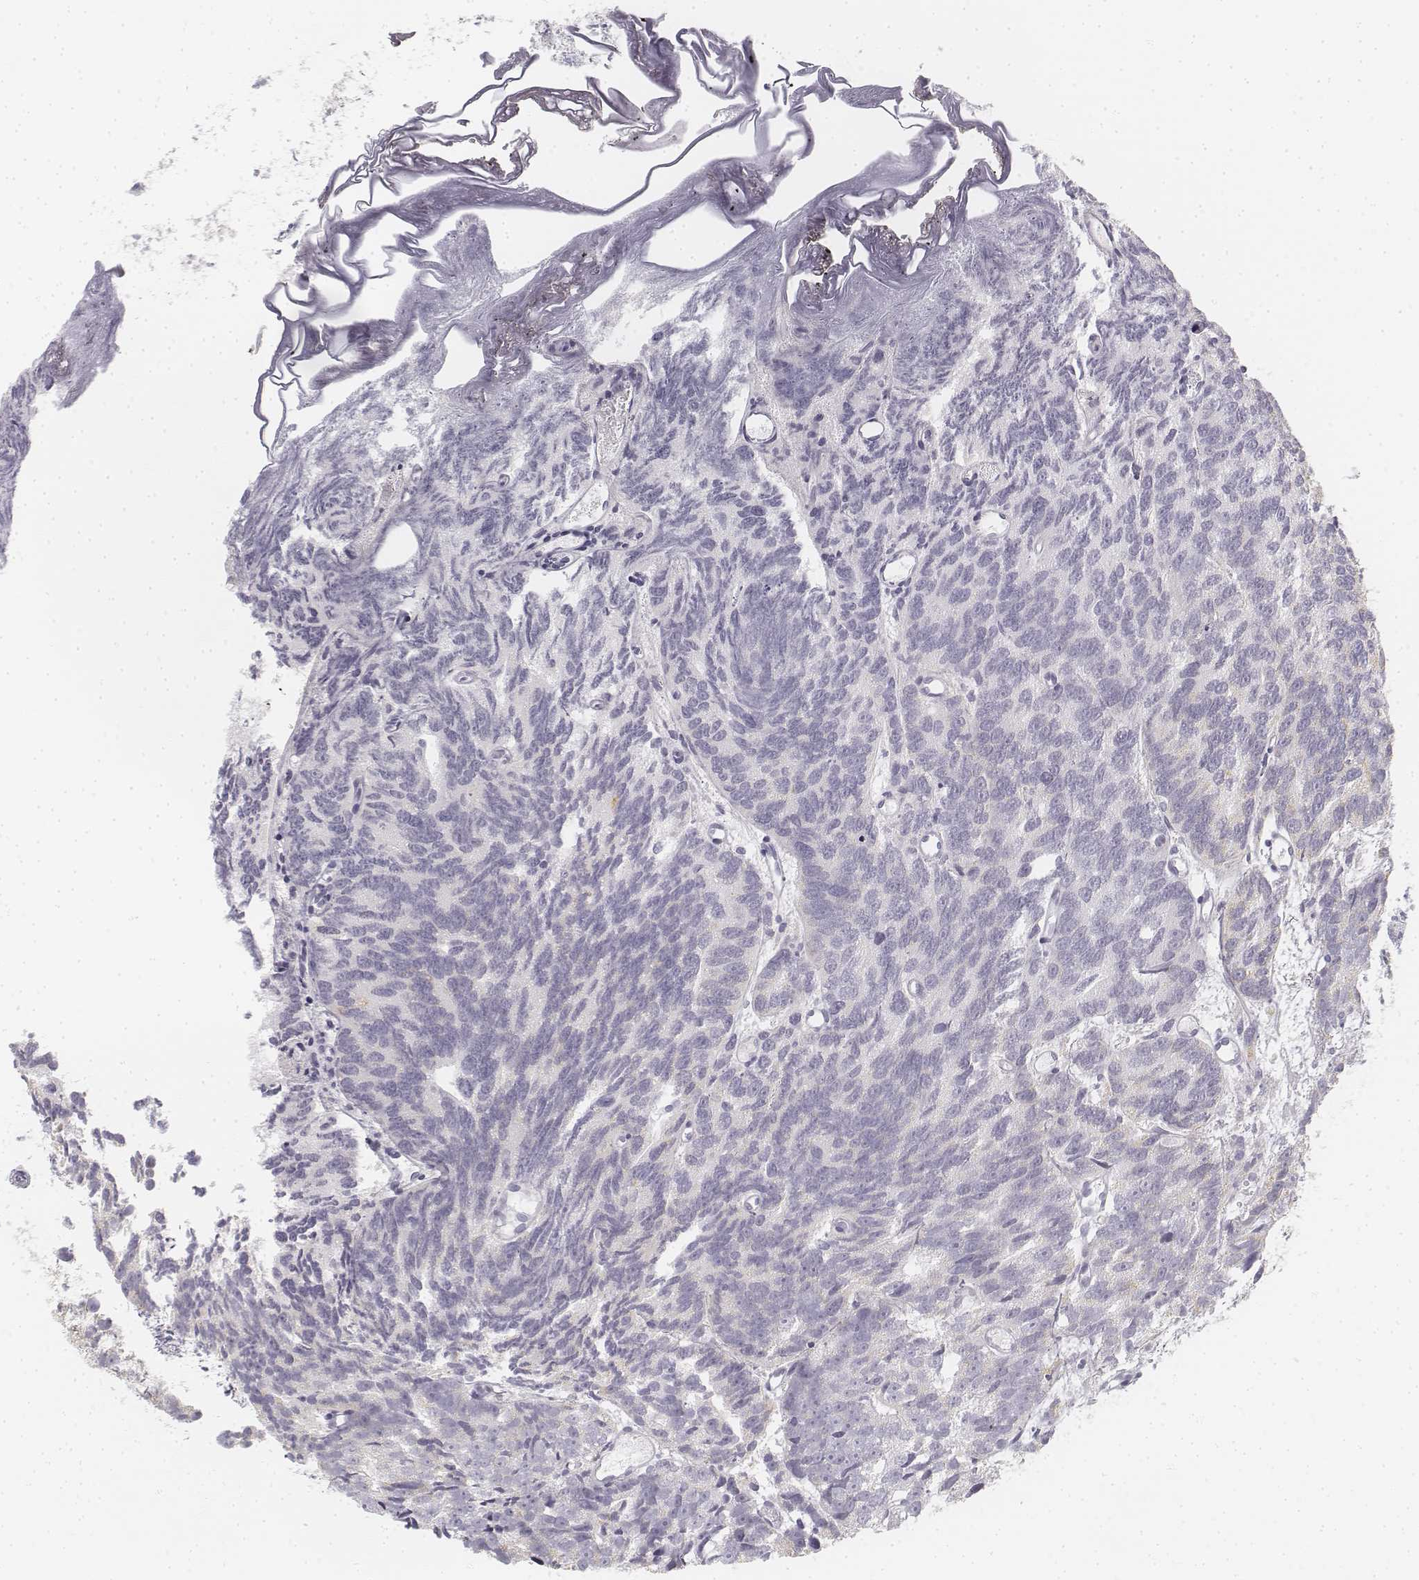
{"staining": {"intensity": "negative", "quantity": "none", "location": "none"}, "tissue": "prostate cancer", "cell_type": "Tumor cells", "image_type": "cancer", "snomed": [{"axis": "morphology", "description": "Adenocarcinoma, High grade"}, {"axis": "topography", "description": "Prostate"}], "caption": "High-grade adenocarcinoma (prostate) was stained to show a protein in brown. There is no significant positivity in tumor cells.", "gene": "KRT25", "patient": {"sex": "male", "age": 77}}